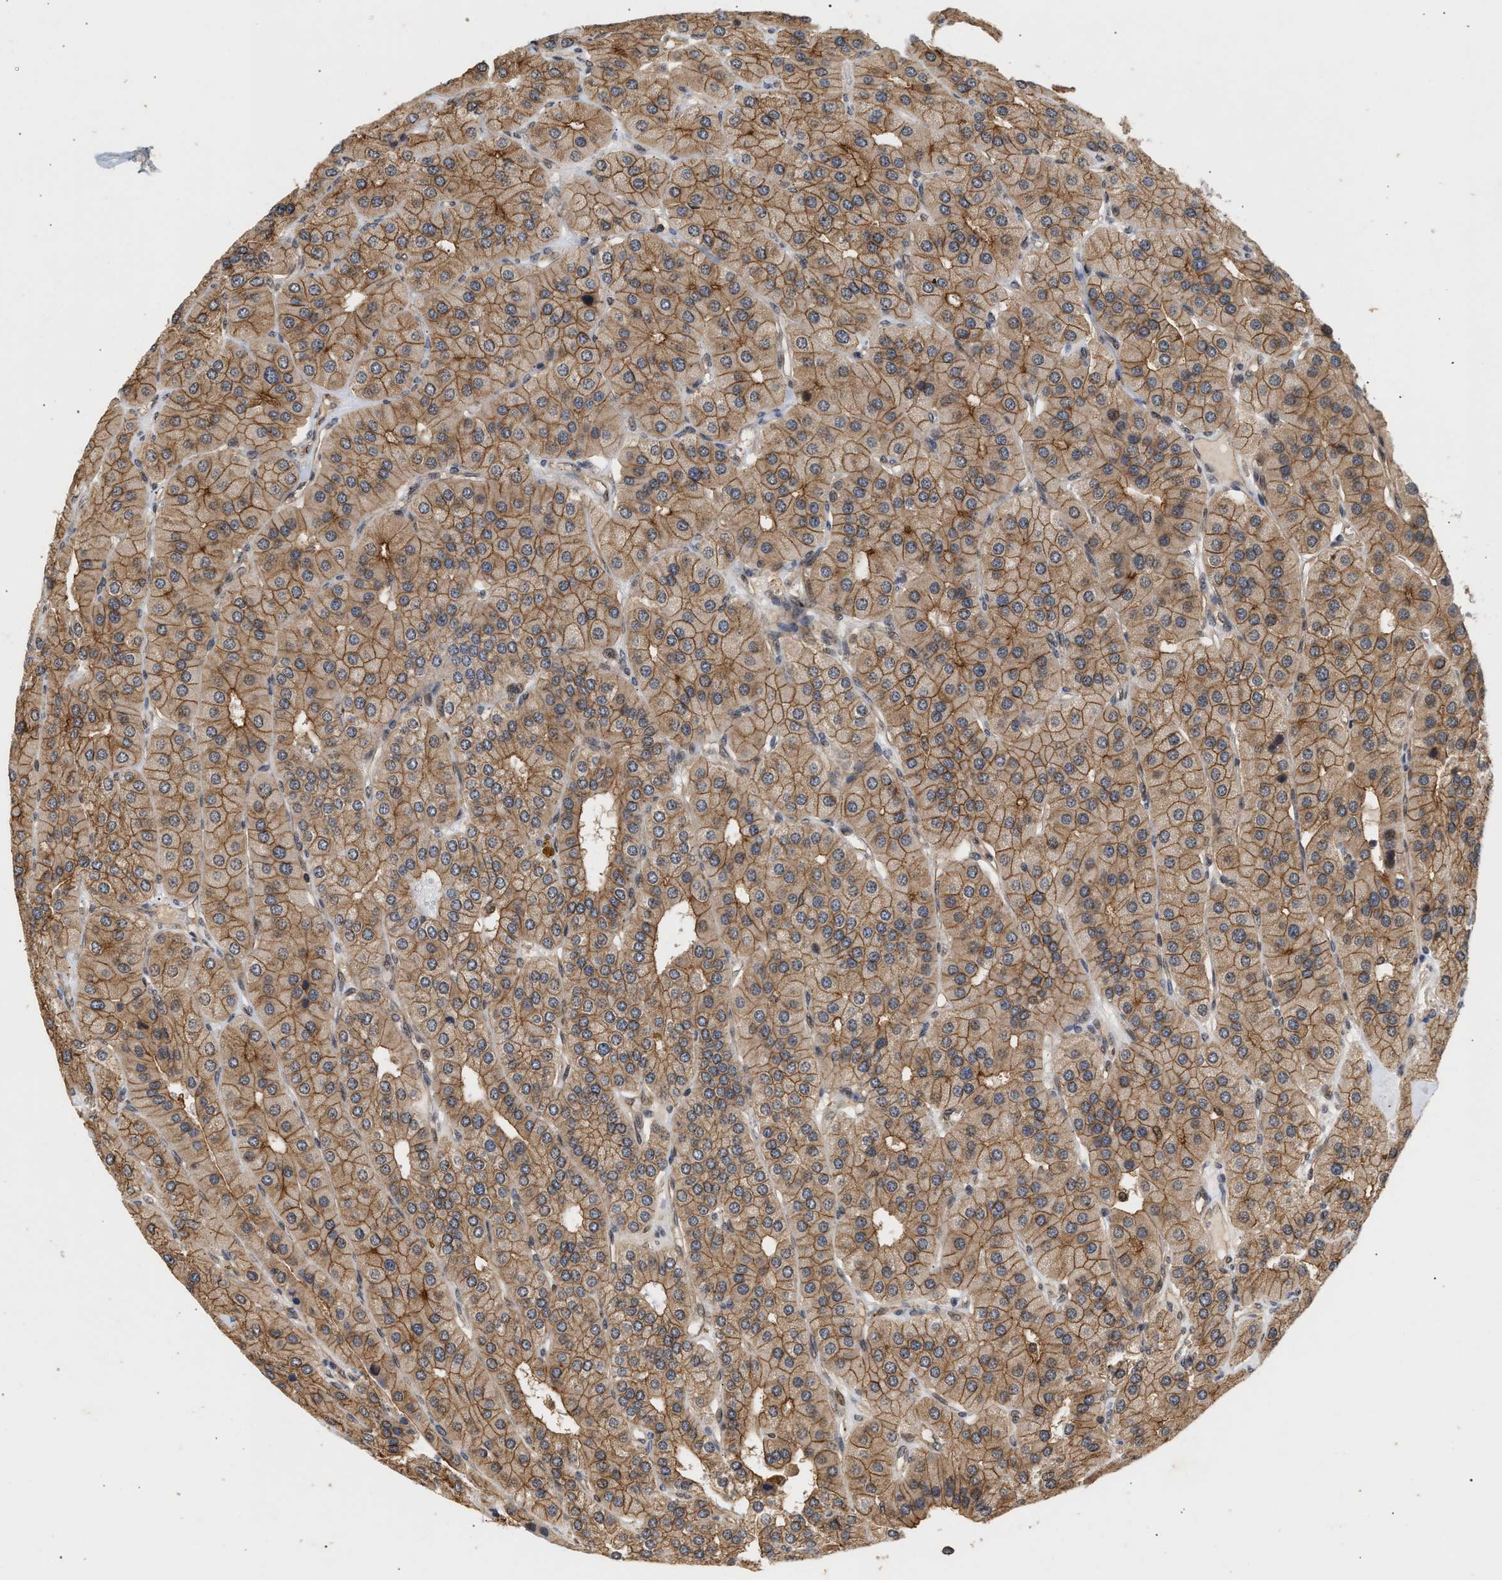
{"staining": {"intensity": "strong", "quantity": ">75%", "location": "cytoplasmic/membranous,nuclear"}, "tissue": "parathyroid gland", "cell_type": "Glandular cells", "image_type": "normal", "snomed": [{"axis": "morphology", "description": "Normal tissue, NOS"}, {"axis": "morphology", "description": "Adenoma, NOS"}, {"axis": "topography", "description": "Parathyroid gland"}], "caption": "Brown immunohistochemical staining in unremarkable human parathyroid gland exhibits strong cytoplasmic/membranous,nuclear staining in approximately >75% of glandular cells.", "gene": "ABHD5", "patient": {"sex": "female", "age": 86}}